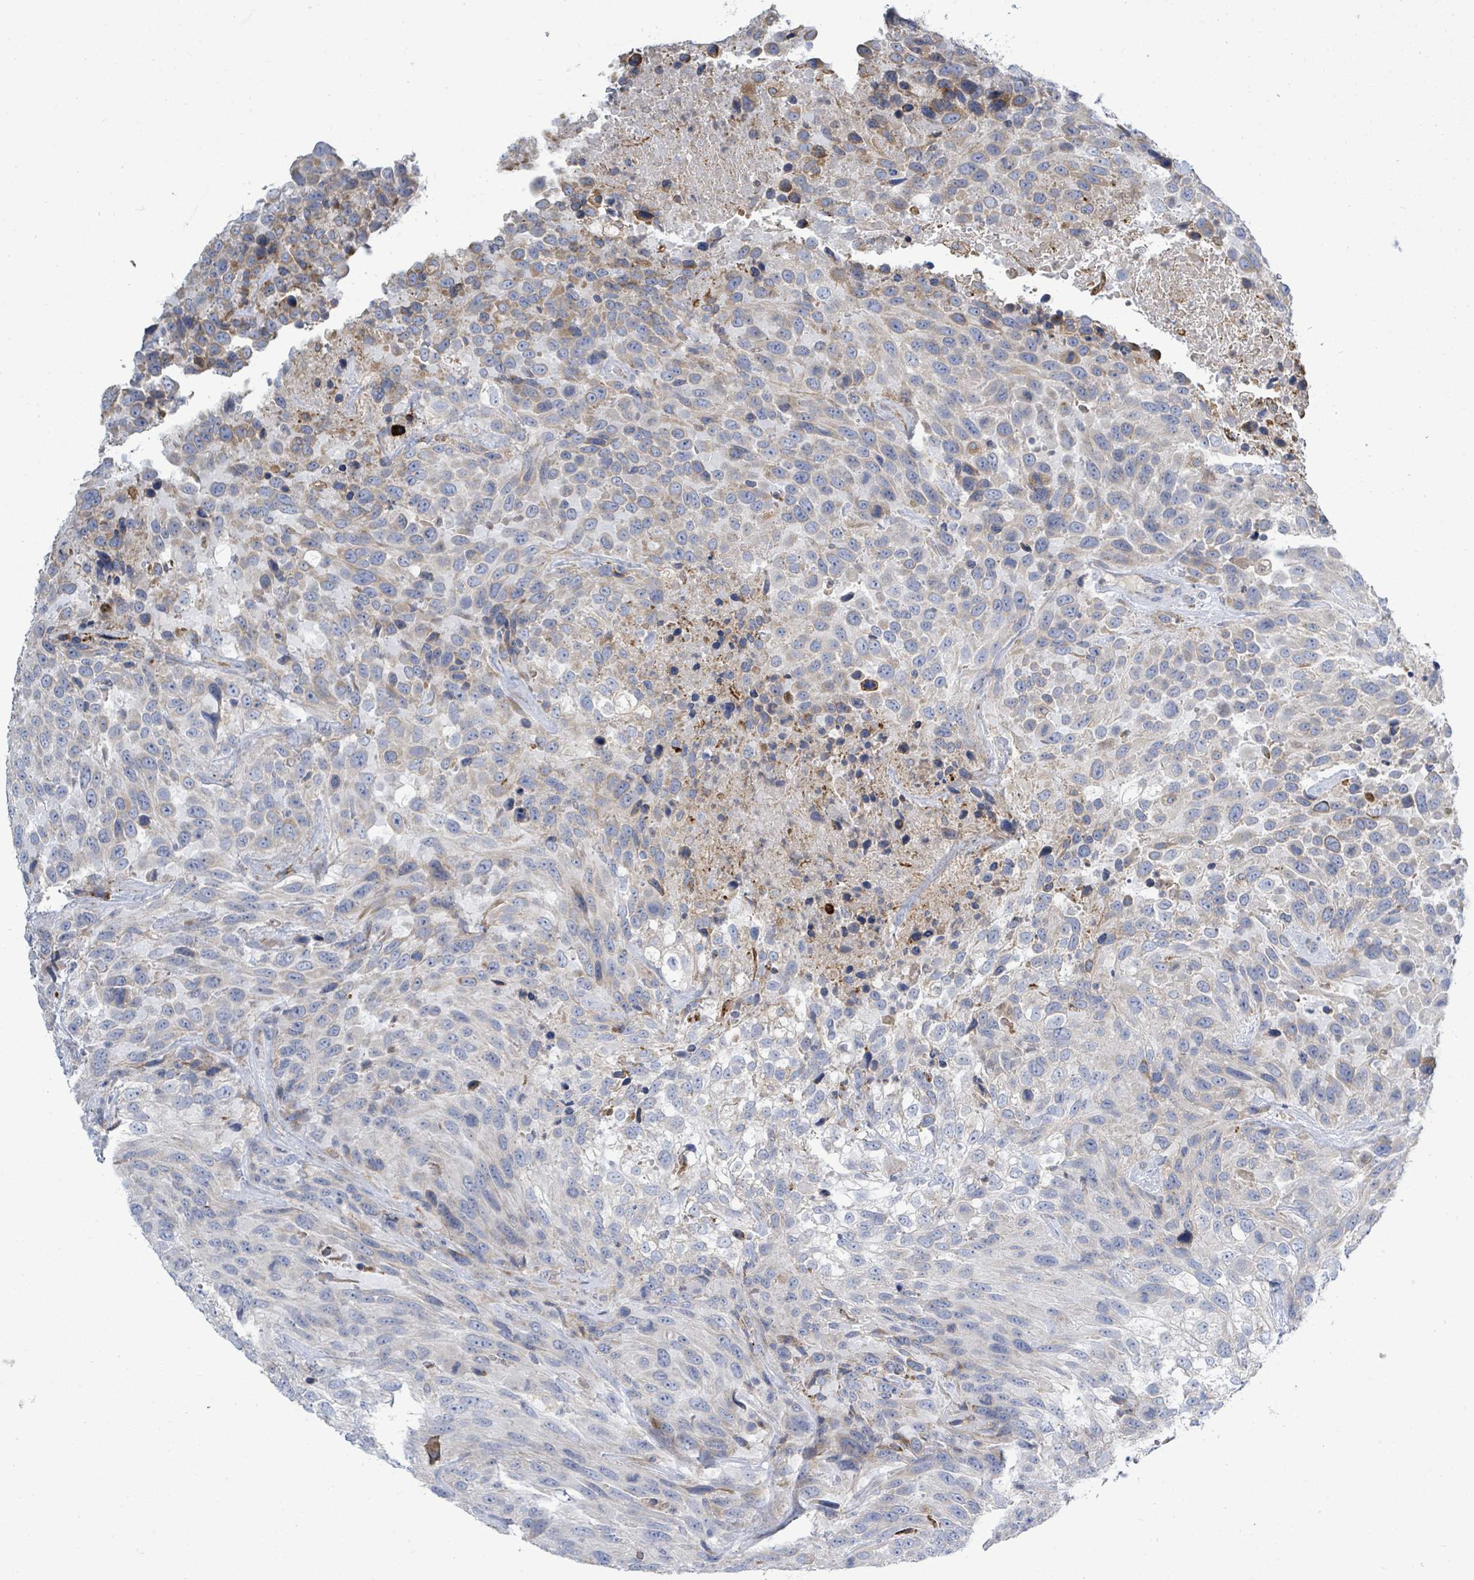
{"staining": {"intensity": "weak", "quantity": "25%-75%", "location": "cytoplasmic/membranous"}, "tissue": "urothelial cancer", "cell_type": "Tumor cells", "image_type": "cancer", "snomed": [{"axis": "morphology", "description": "Urothelial carcinoma, High grade"}, {"axis": "topography", "description": "Urinary bladder"}], "caption": "DAB (3,3'-diaminobenzidine) immunohistochemical staining of urothelial carcinoma (high-grade) demonstrates weak cytoplasmic/membranous protein staining in approximately 25%-75% of tumor cells.", "gene": "SIRPB1", "patient": {"sex": "female", "age": 70}}